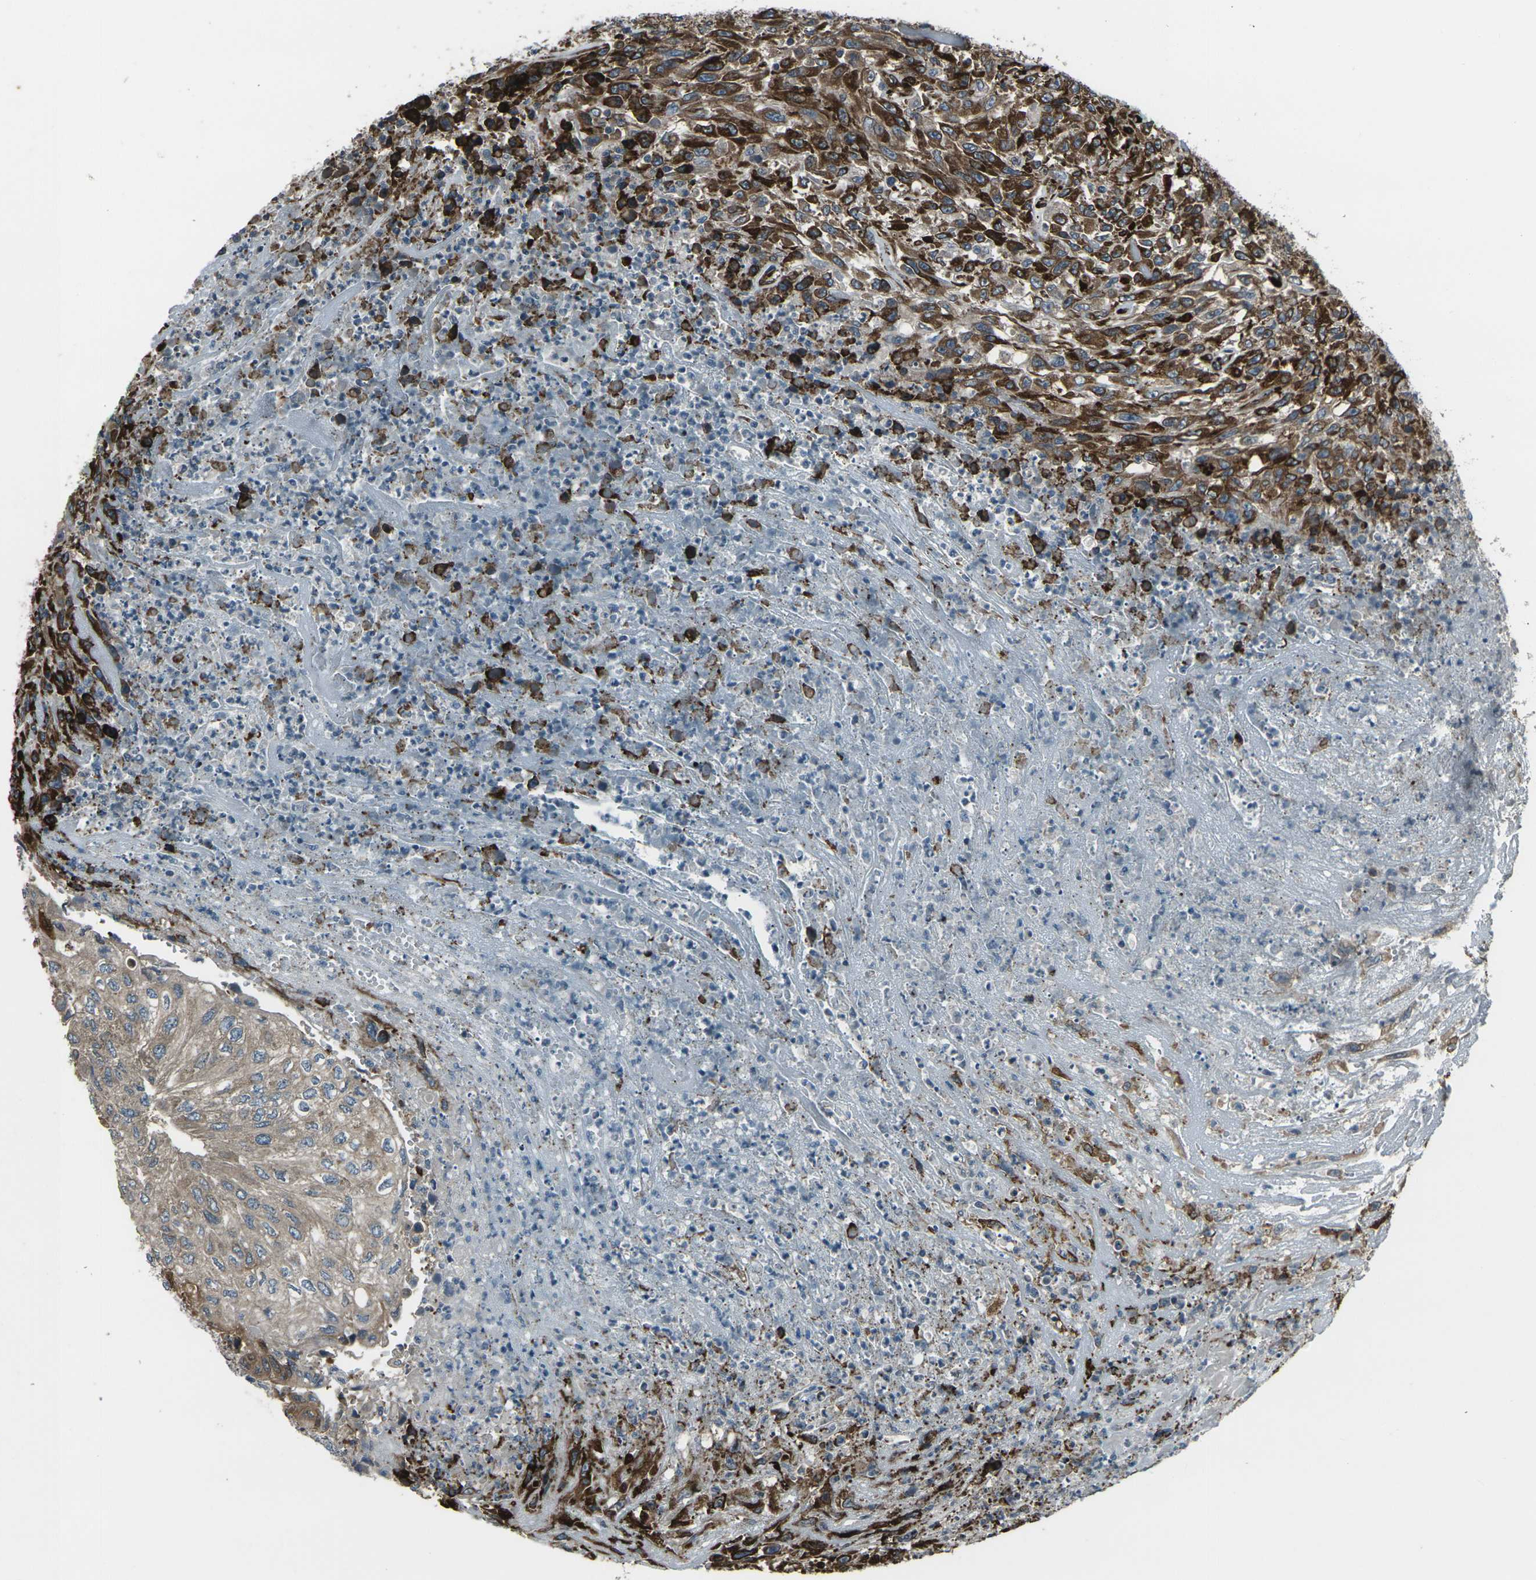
{"staining": {"intensity": "strong", "quantity": ">75%", "location": "cytoplasmic/membranous"}, "tissue": "urothelial cancer", "cell_type": "Tumor cells", "image_type": "cancer", "snomed": [{"axis": "morphology", "description": "Urothelial carcinoma, High grade"}, {"axis": "topography", "description": "Urinary bladder"}], "caption": "This photomicrograph shows urothelial carcinoma (high-grade) stained with IHC to label a protein in brown. The cytoplasmic/membranous of tumor cells show strong positivity for the protein. Nuclei are counter-stained blue.", "gene": "LSMEM1", "patient": {"sex": "male", "age": 66}}